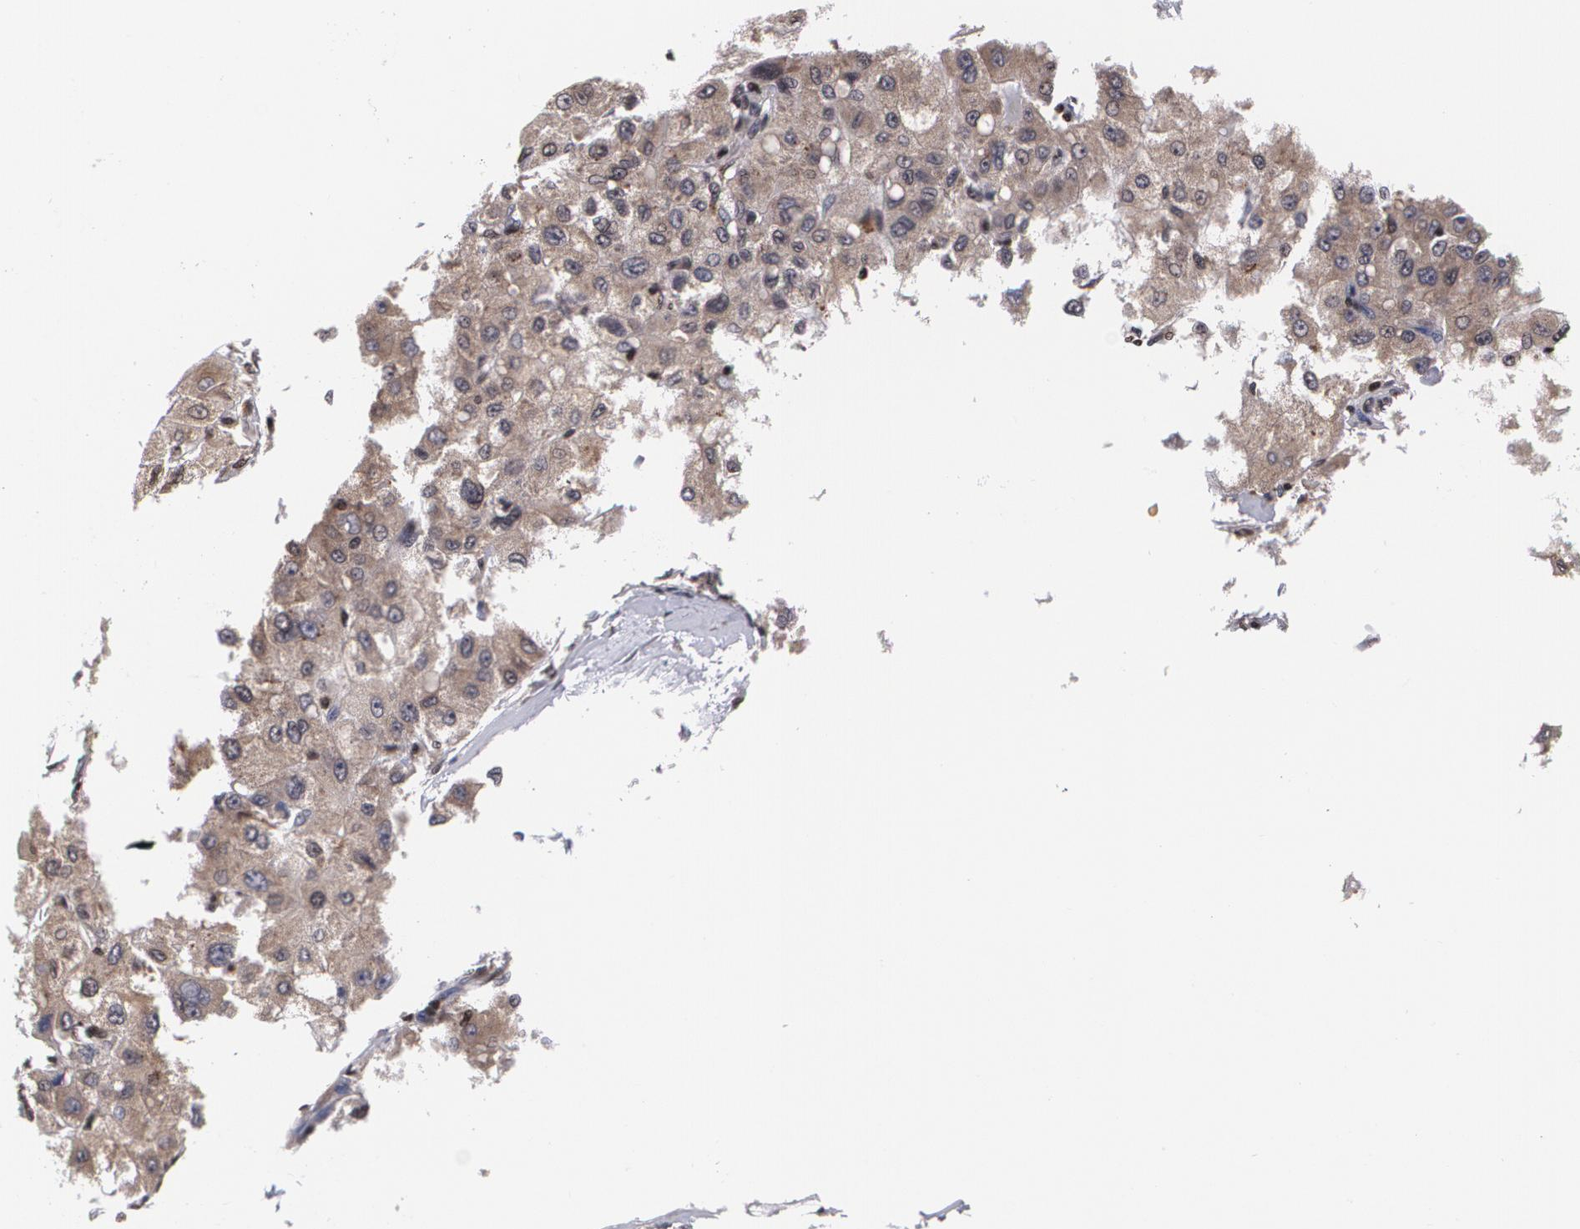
{"staining": {"intensity": "moderate", "quantity": ">75%", "location": "cytoplasmic/membranous"}, "tissue": "liver cancer", "cell_type": "Tumor cells", "image_type": "cancer", "snomed": [{"axis": "morphology", "description": "Carcinoma, Hepatocellular, NOS"}, {"axis": "topography", "description": "Liver"}], "caption": "Immunohistochemical staining of human liver hepatocellular carcinoma demonstrates medium levels of moderate cytoplasmic/membranous staining in approximately >75% of tumor cells.", "gene": "MVP", "patient": {"sex": "male", "age": 80}}